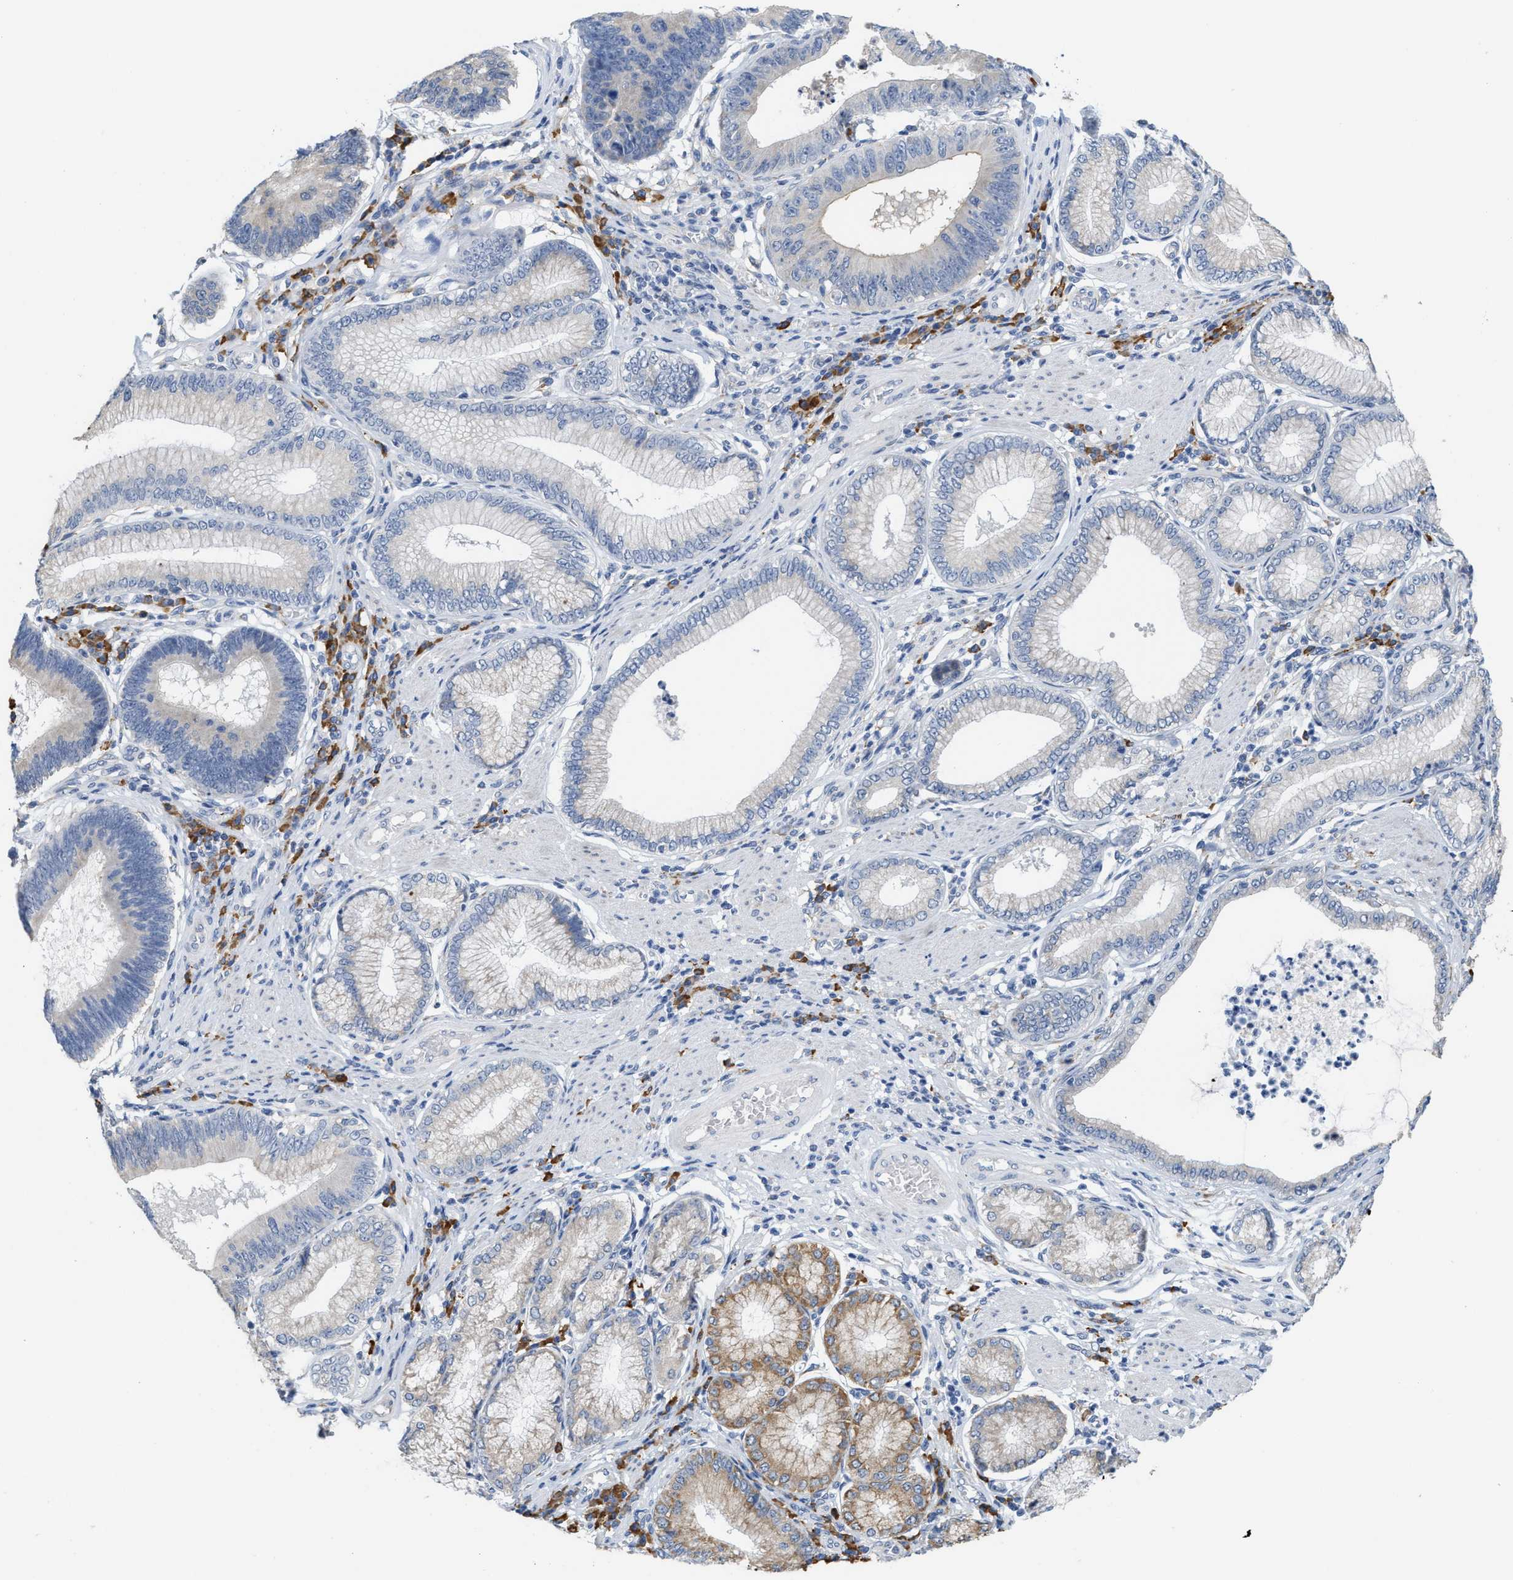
{"staining": {"intensity": "negative", "quantity": "none", "location": "none"}, "tissue": "stomach cancer", "cell_type": "Tumor cells", "image_type": "cancer", "snomed": [{"axis": "morphology", "description": "Adenocarcinoma, NOS"}, {"axis": "topography", "description": "Stomach"}], "caption": "This is a histopathology image of immunohistochemistry staining of stomach adenocarcinoma, which shows no positivity in tumor cells.", "gene": "RYR2", "patient": {"sex": "male", "age": 59}}